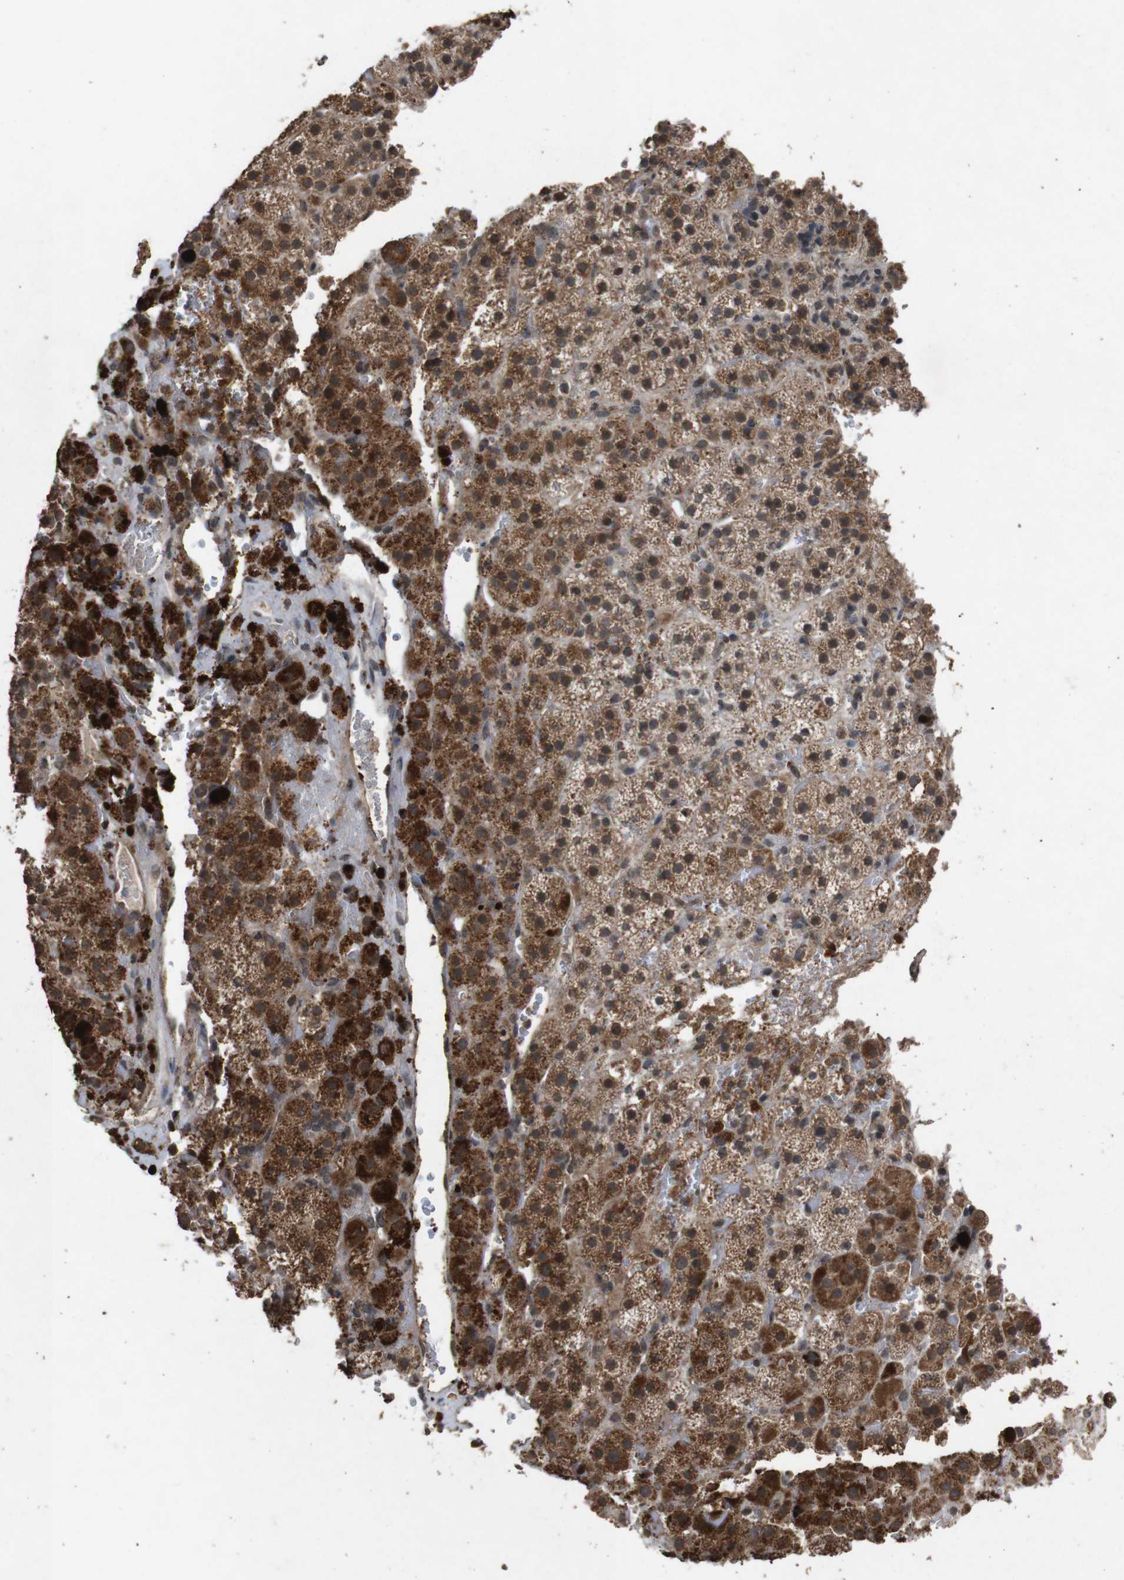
{"staining": {"intensity": "strong", "quantity": ">75%", "location": "cytoplasmic/membranous"}, "tissue": "adrenal gland", "cell_type": "Glandular cells", "image_type": "normal", "snomed": [{"axis": "morphology", "description": "Normal tissue, NOS"}, {"axis": "topography", "description": "Adrenal gland"}], "caption": "Unremarkable adrenal gland exhibits strong cytoplasmic/membranous staining in approximately >75% of glandular cells, visualized by immunohistochemistry. The staining was performed using DAB to visualize the protein expression in brown, while the nuclei were stained in blue with hematoxylin (Magnification: 20x).", "gene": "SORL1", "patient": {"sex": "female", "age": 59}}